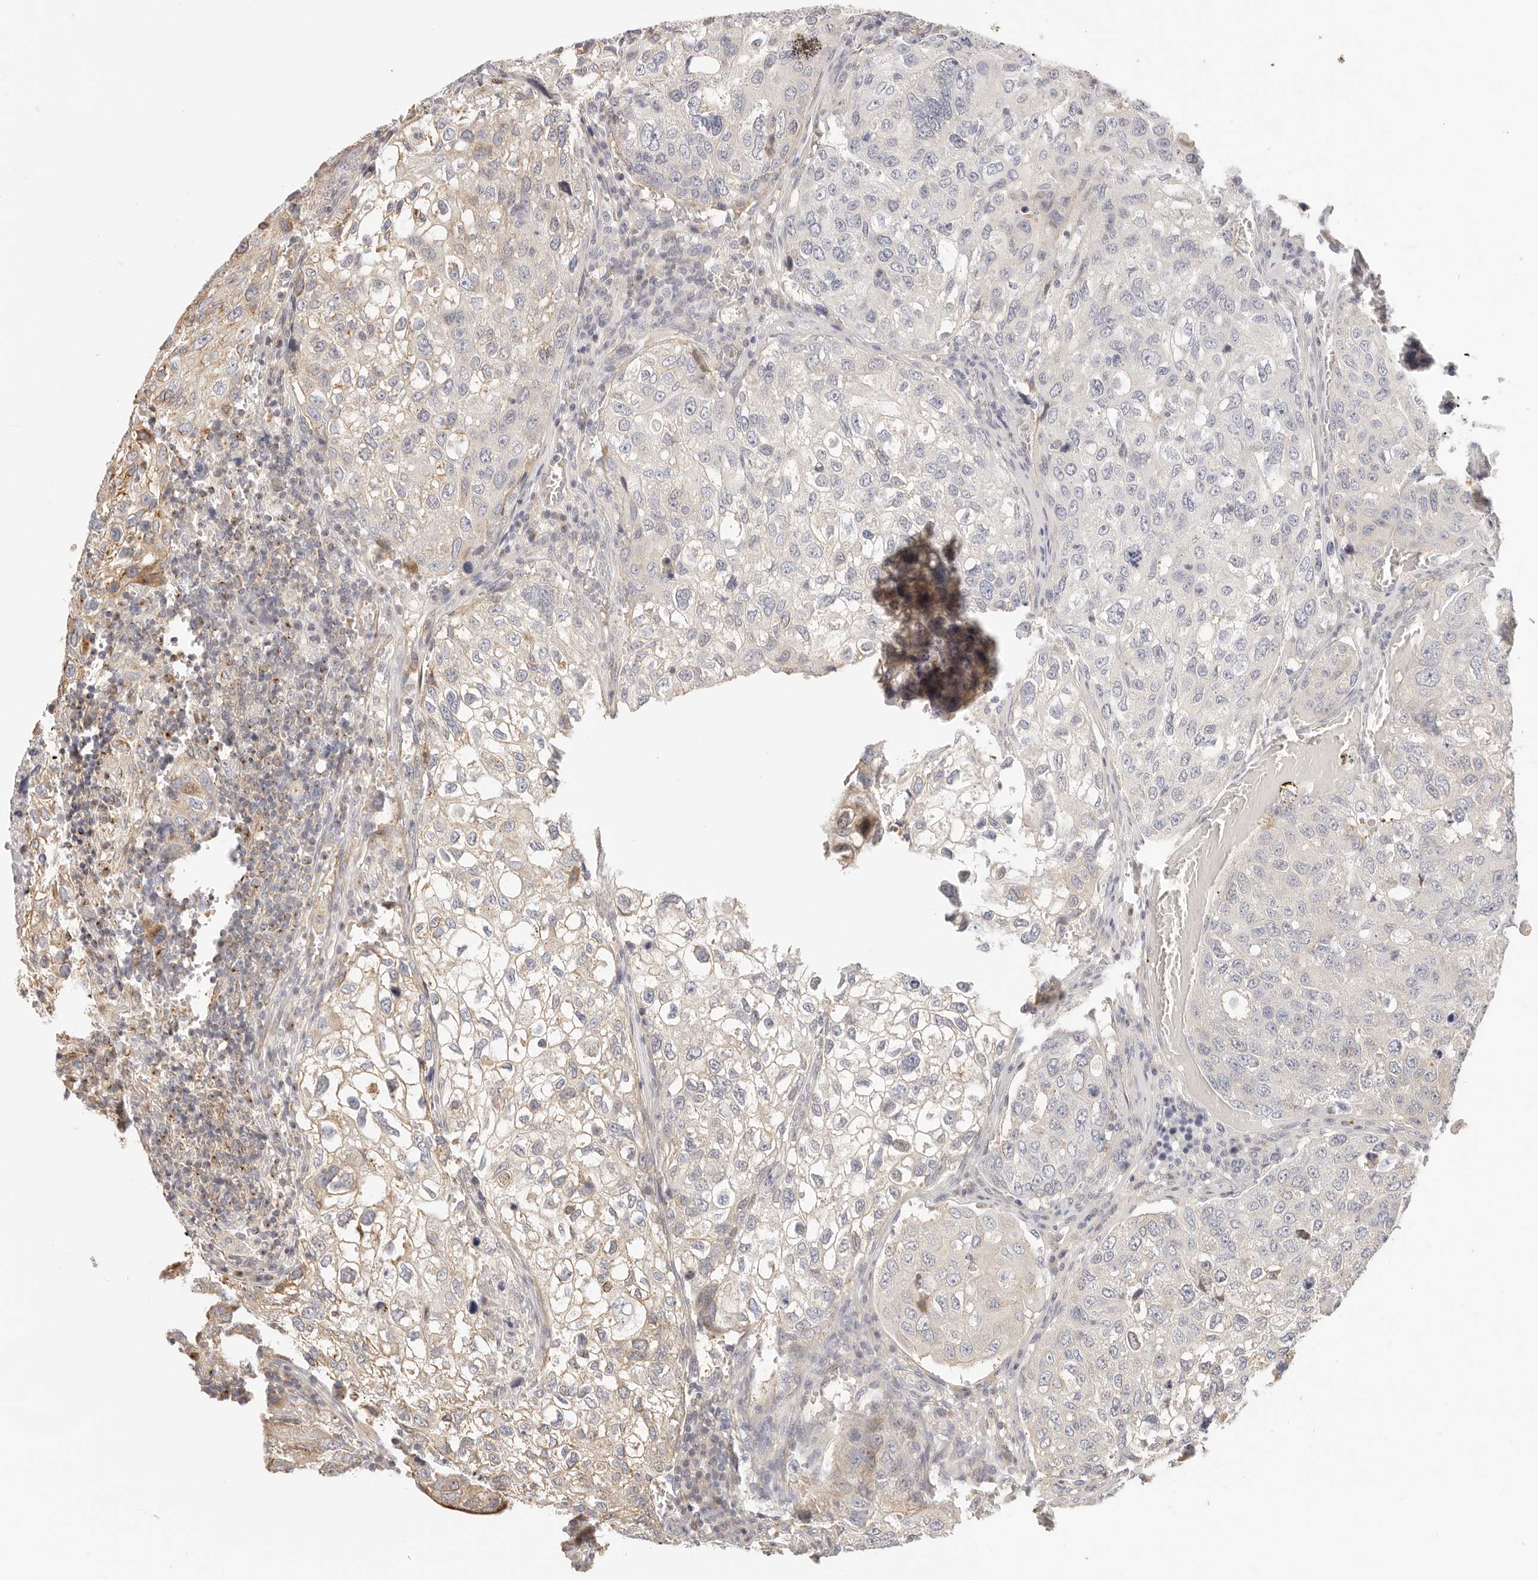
{"staining": {"intensity": "weak", "quantity": "<25%", "location": "cytoplasmic/membranous"}, "tissue": "urothelial cancer", "cell_type": "Tumor cells", "image_type": "cancer", "snomed": [{"axis": "morphology", "description": "Urothelial carcinoma, High grade"}, {"axis": "topography", "description": "Lymph node"}, {"axis": "topography", "description": "Urinary bladder"}], "caption": "The photomicrograph shows no significant expression in tumor cells of urothelial cancer. The staining is performed using DAB brown chromogen with nuclei counter-stained in using hematoxylin.", "gene": "DTNBP1", "patient": {"sex": "male", "age": 51}}